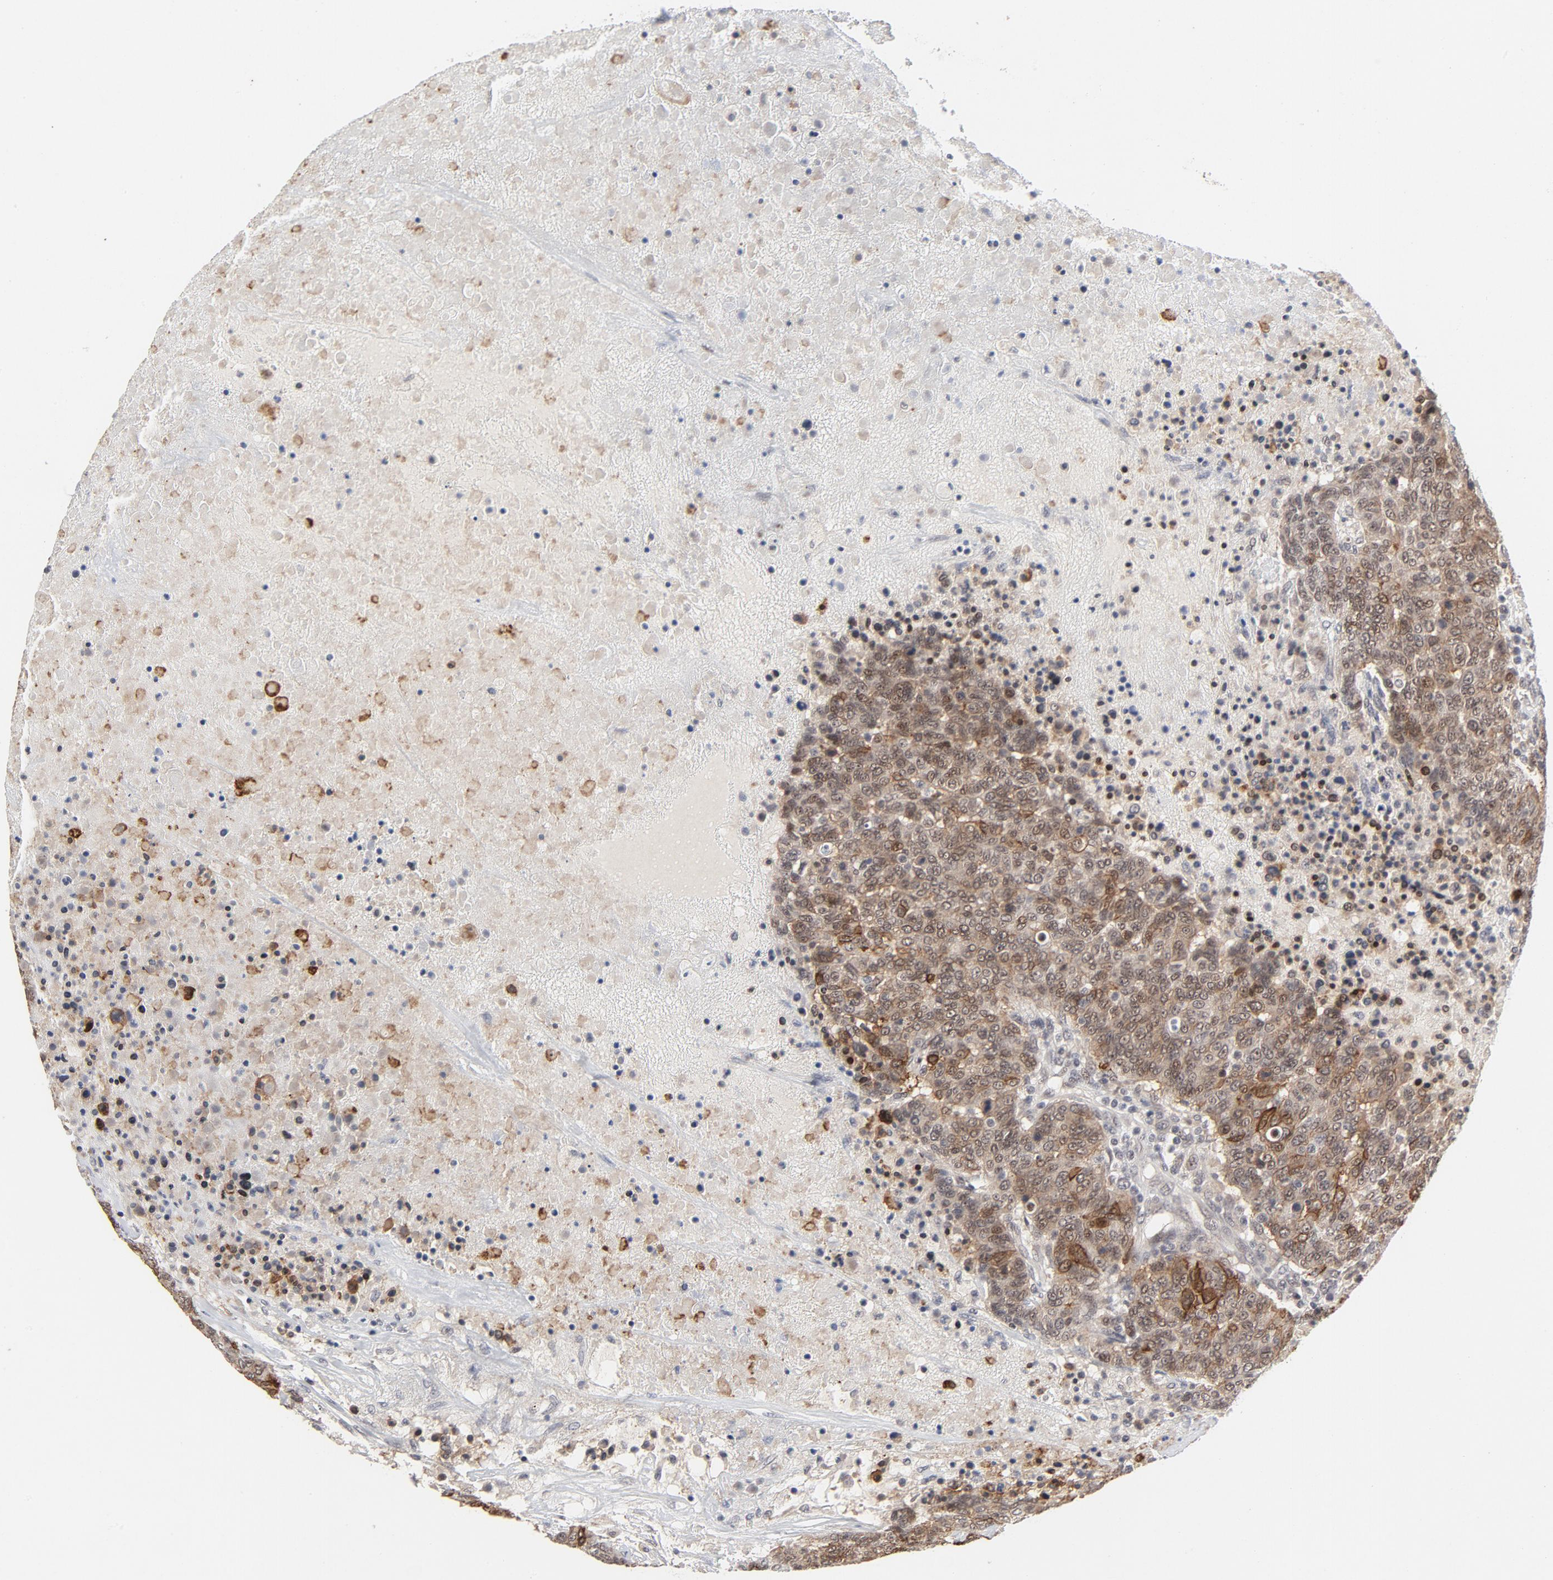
{"staining": {"intensity": "strong", "quantity": ">75%", "location": "cytoplasmic/membranous,nuclear"}, "tissue": "breast cancer", "cell_type": "Tumor cells", "image_type": "cancer", "snomed": [{"axis": "morphology", "description": "Duct carcinoma"}, {"axis": "topography", "description": "Breast"}], "caption": "Tumor cells exhibit high levels of strong cytoplasmic/membranous and nuclear expression in approximately >75% of cells in breast intraductal carcinoma.", "gene": "ZKSCAN8", "patient": {"sex": "female", "age": 37}}